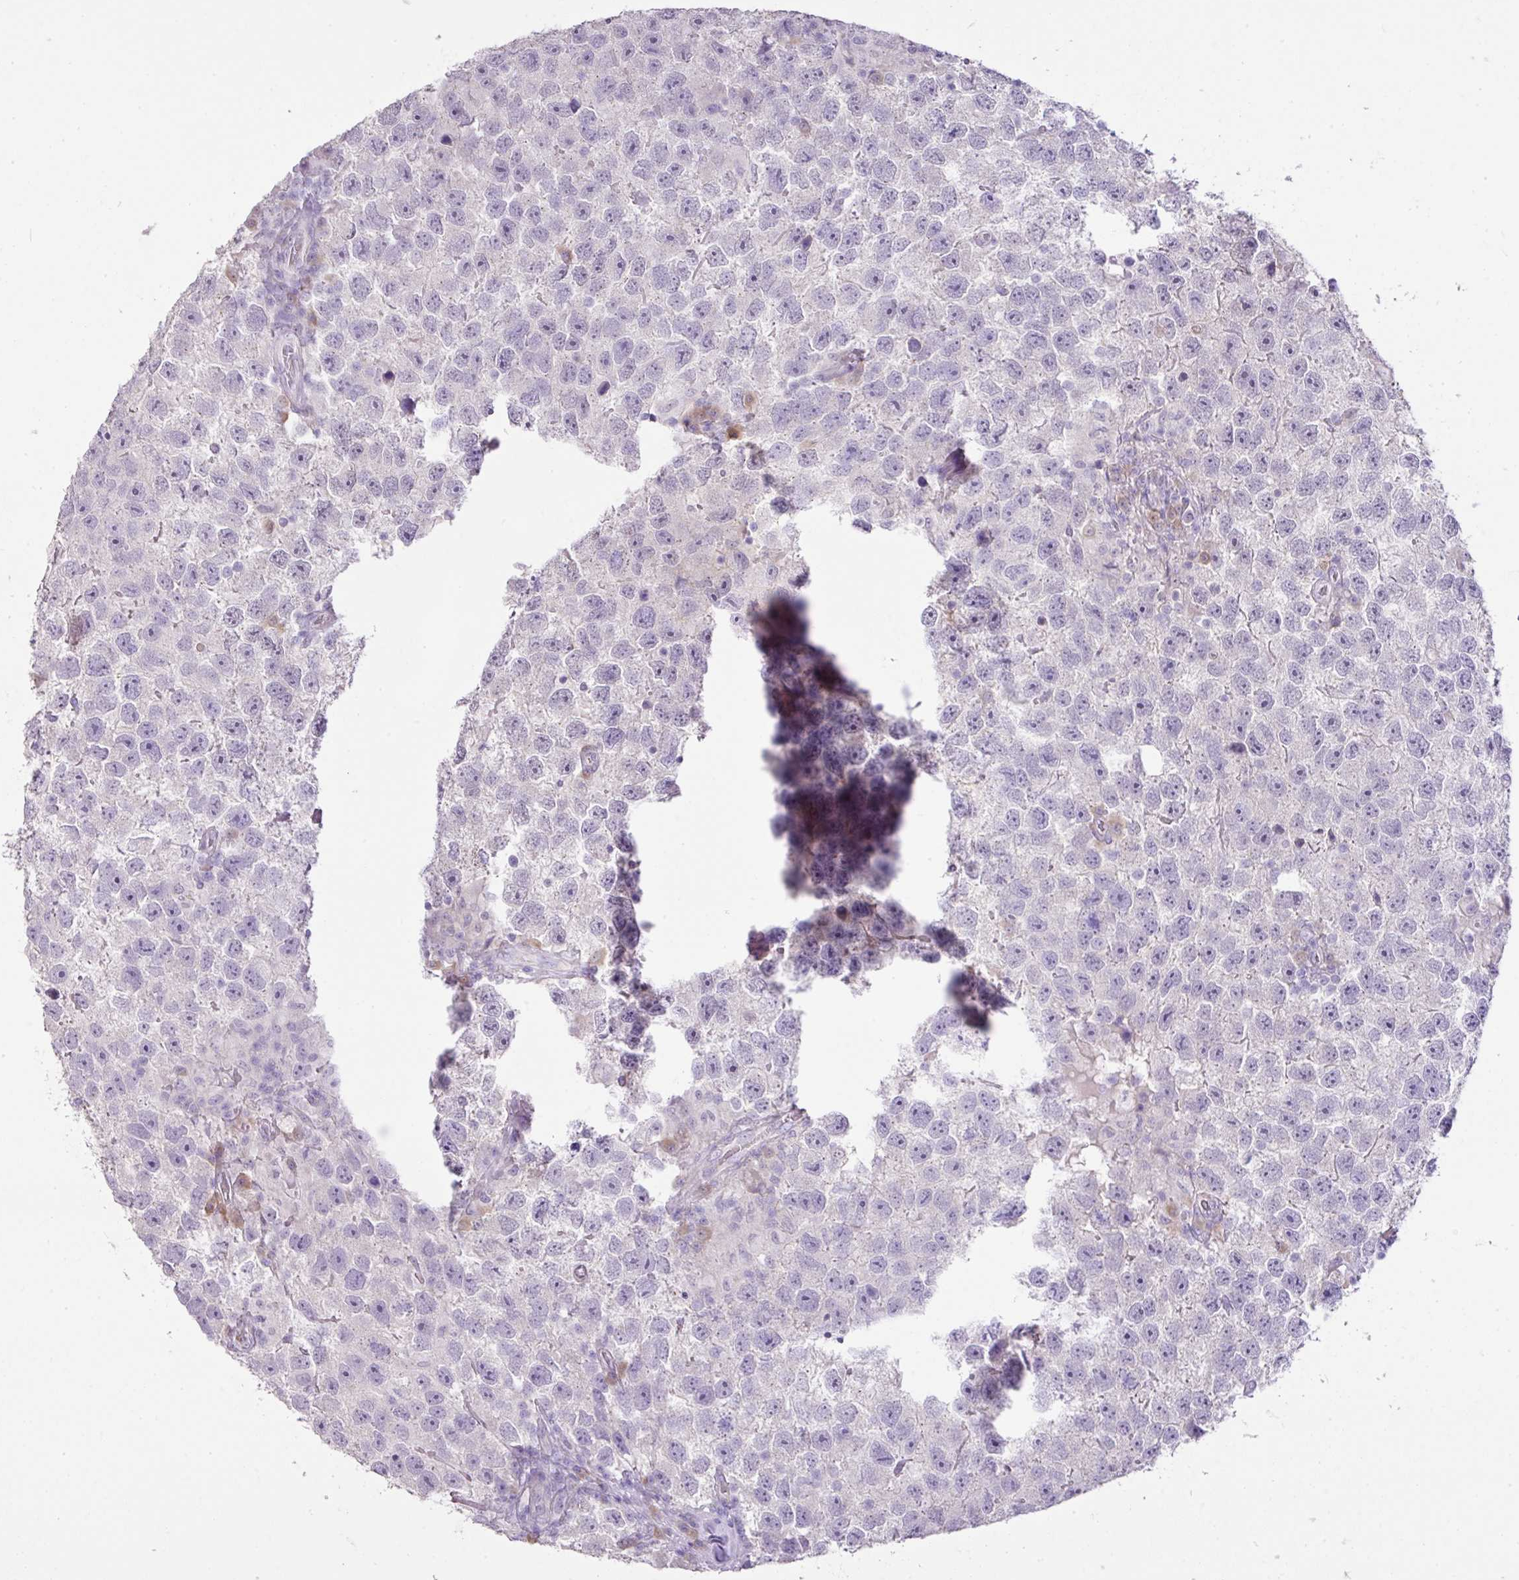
{"staining": {"intensity": "negative", "quantity": "none", "location": "none"}, "tissue": "testis cancer", "cell_type": "Tumor cells", "image_type": "cancer", "snomed": [{"axis": "morphology", "description": "Seminoma, NOS"}, {"axis": "topography", "description": "Testis"}], "caption": "Tumor cells are negative for brown protein staining in seminoma (testis).", "gene": "DIP2A", "patient": {"sex": "male", "age": 26}}